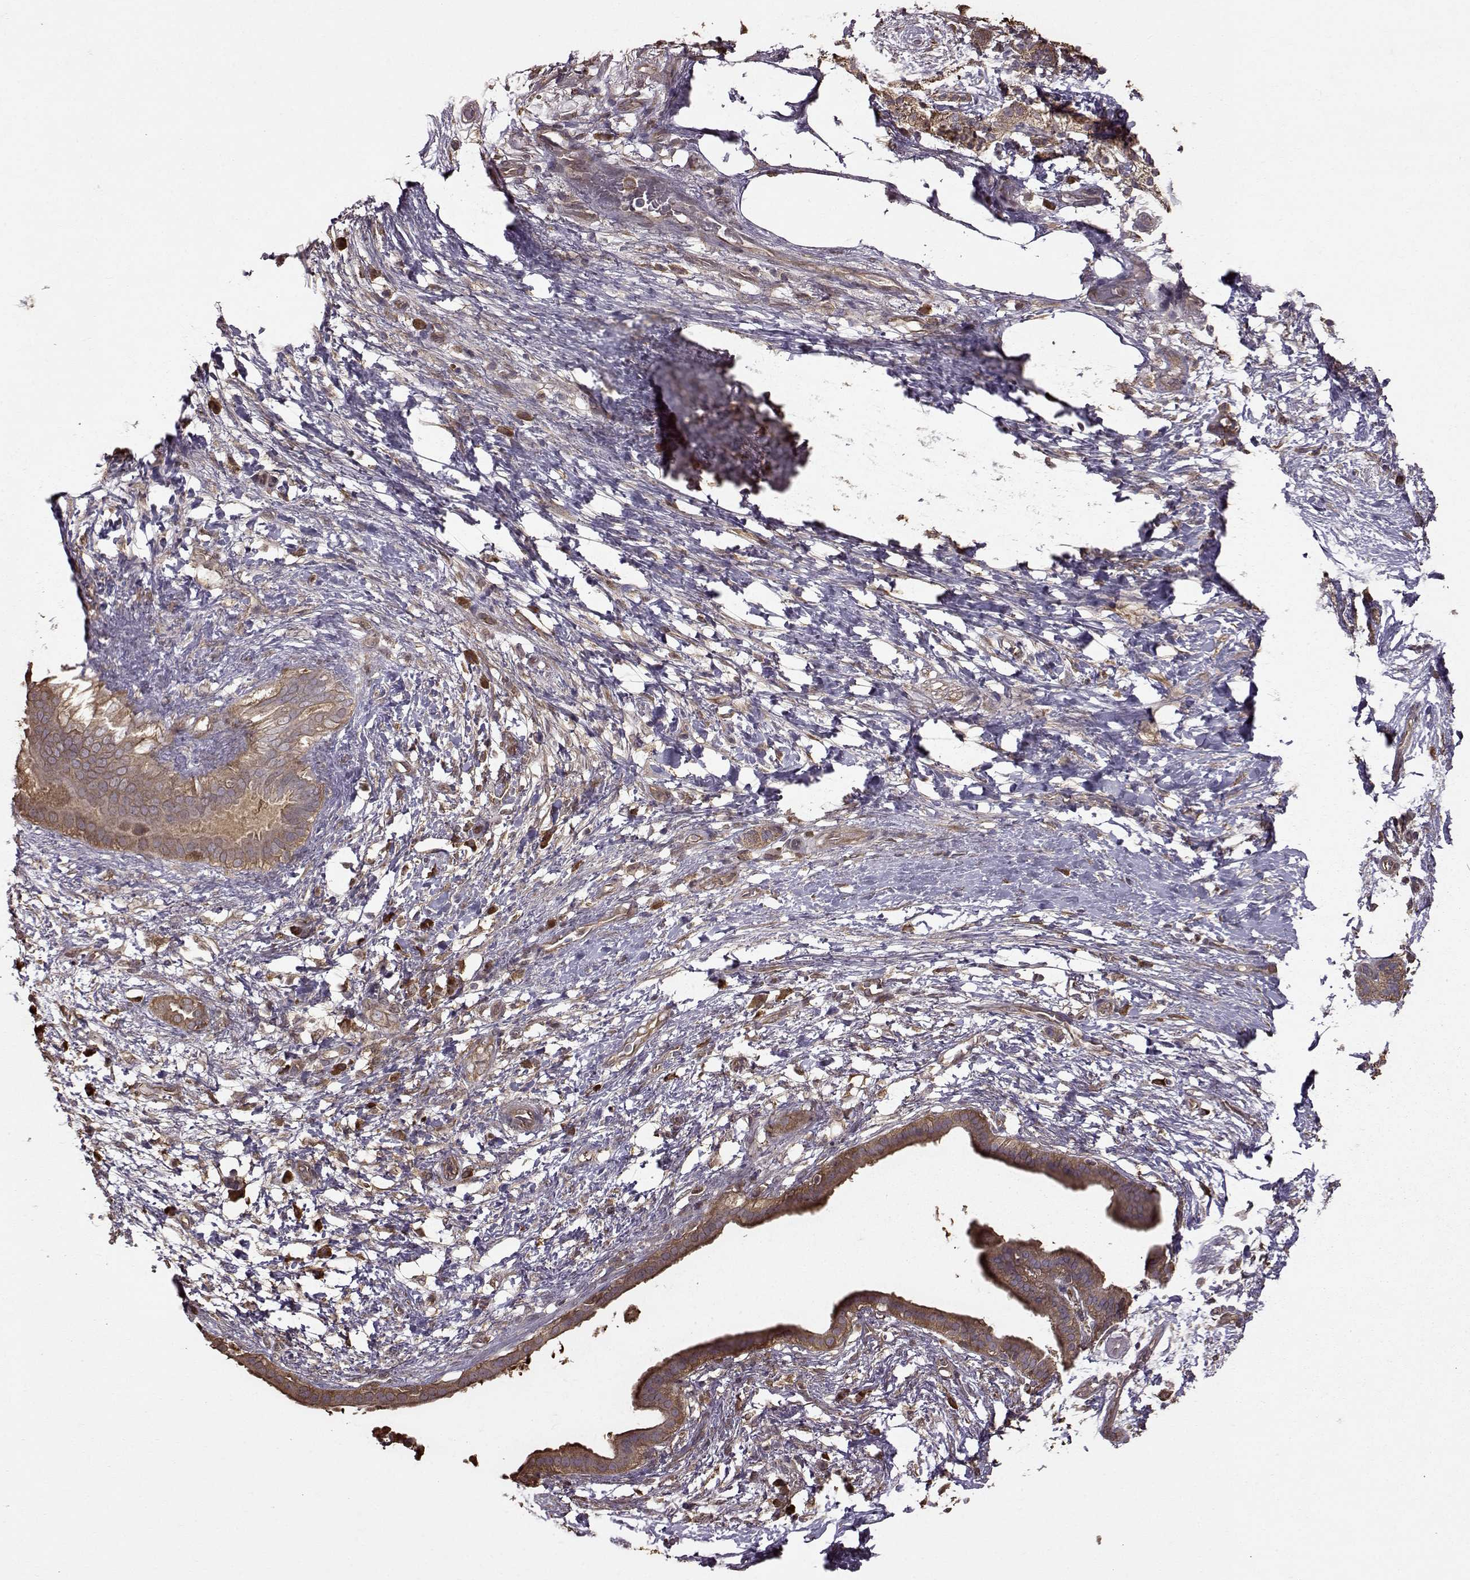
{"staining": {"intensity": "moderate", "quantity": "25%-75%", "location": "cytoplasmic/membranous"}, "tissue": "pancreatic cancer", "cell_type": "Tumor cells", "image_type": "cancer", "snomed": [{"axis": "morphology", "description": "Adenocarcinoma, NOS"}, {"axis": "topography", "description": "Pancreas"}], "caption": "Protein staining by immunohistochemistry (IHC) shows moderate cytoplasmic/membranous positivity in about 25%-75% of tumor cells in adenocarcinoma (pancreatic).", "gene": "NME1-NME2", "patient": {"sex": "female", "age": 72}}